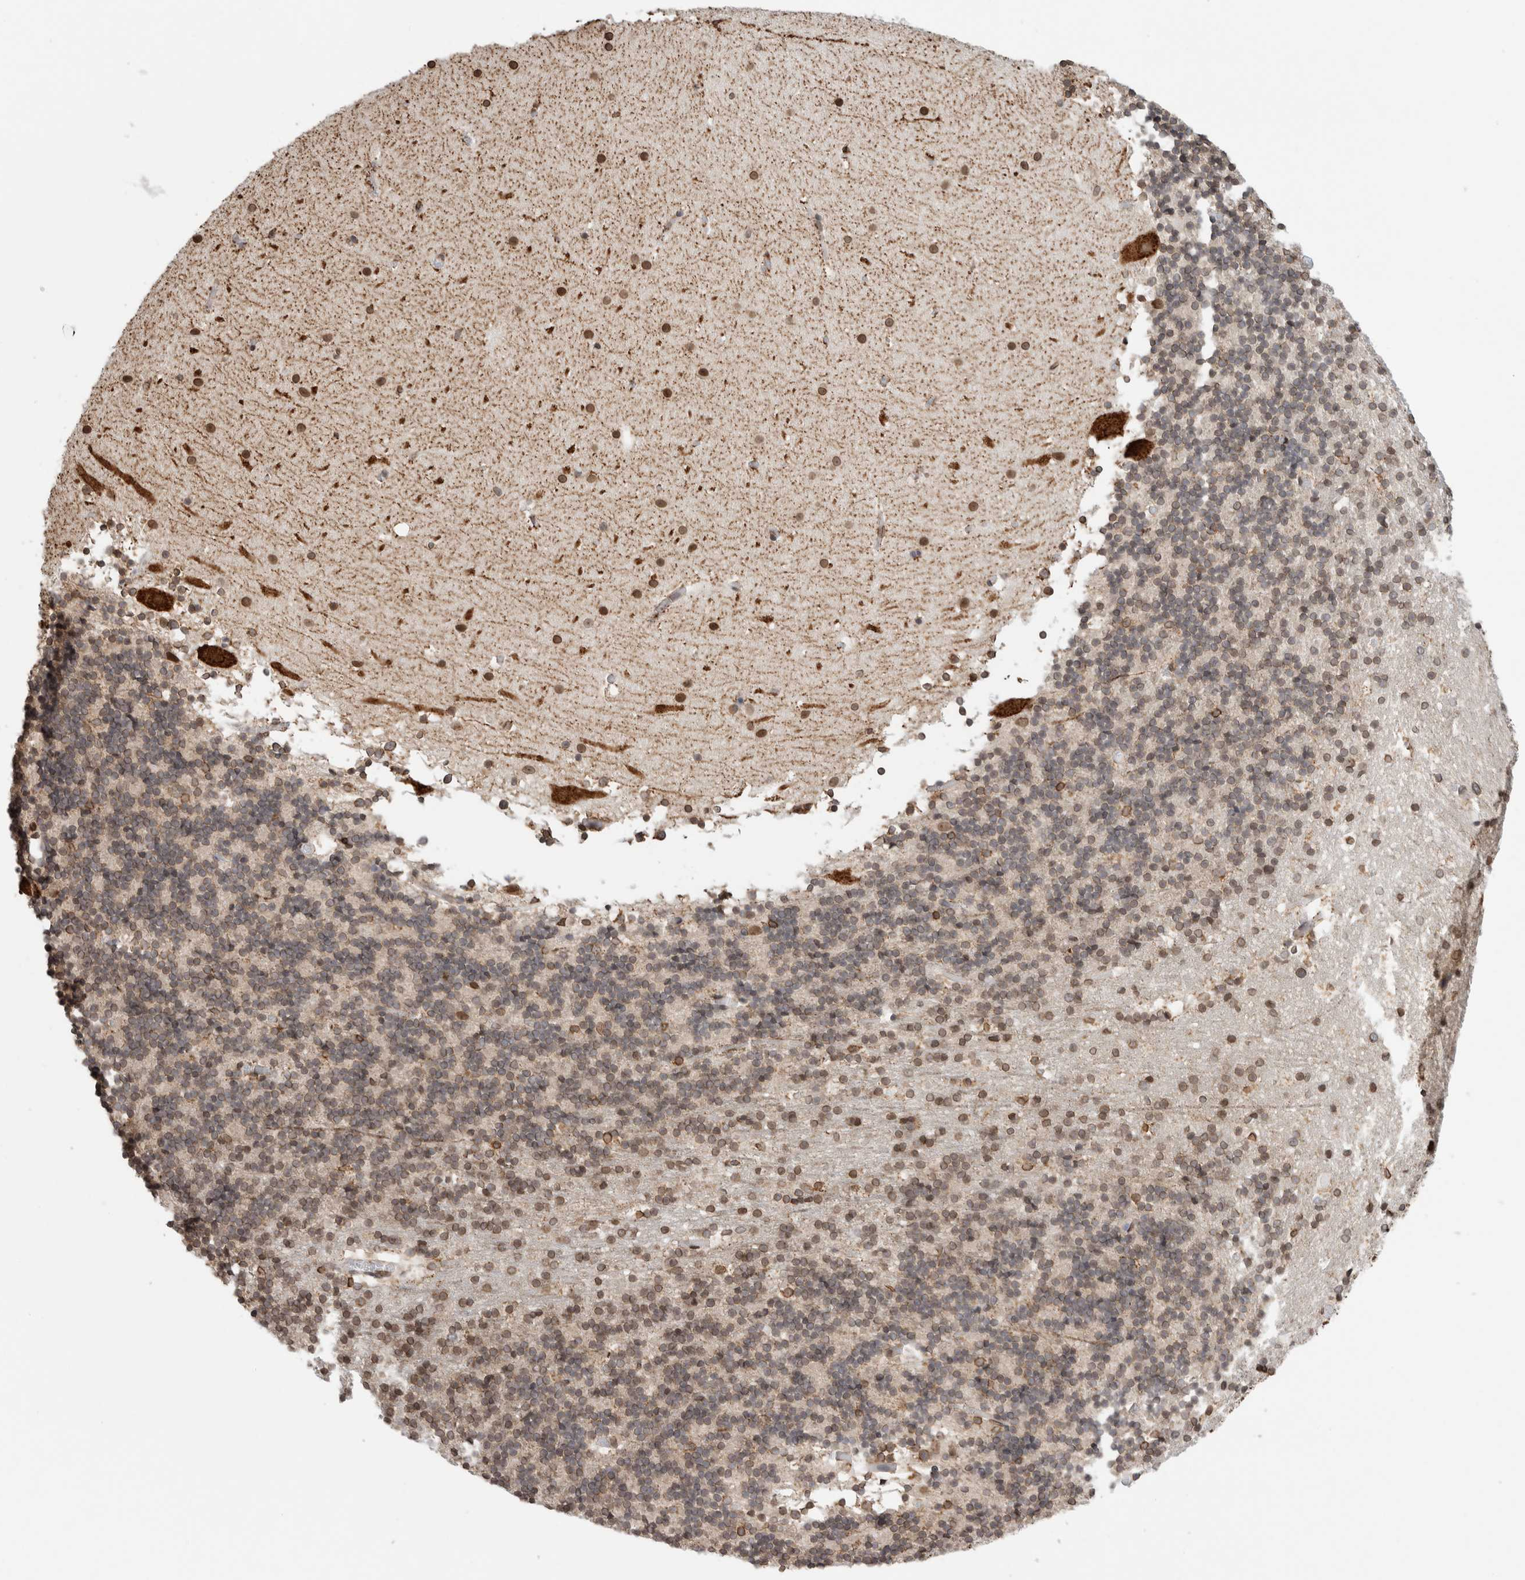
{"staining": {"intensity": "moderate", "quantity": "25%-75%", "location": "cytoplasmic/membranous,nuclear"}, "tissue": "cerebellum", "cell_type": "Cells in granular layer", "image_type": "normal", "snomed": [{"axis": "morphology", "description": "Normal tissue, NOS"}, {"axis": "topography", "description": "Cerebellum"}], "caption": "Immunohistochemistry micrograph of benign cerebellum stained for a protein (brown), which demonstrates medium levels of moderate cytoplasmic/membranous,nuclear positivity in about 25%-75% of cells in granular layer.", "gene": "RBMX2", "patient": {"sex": "male", "age": 57}}